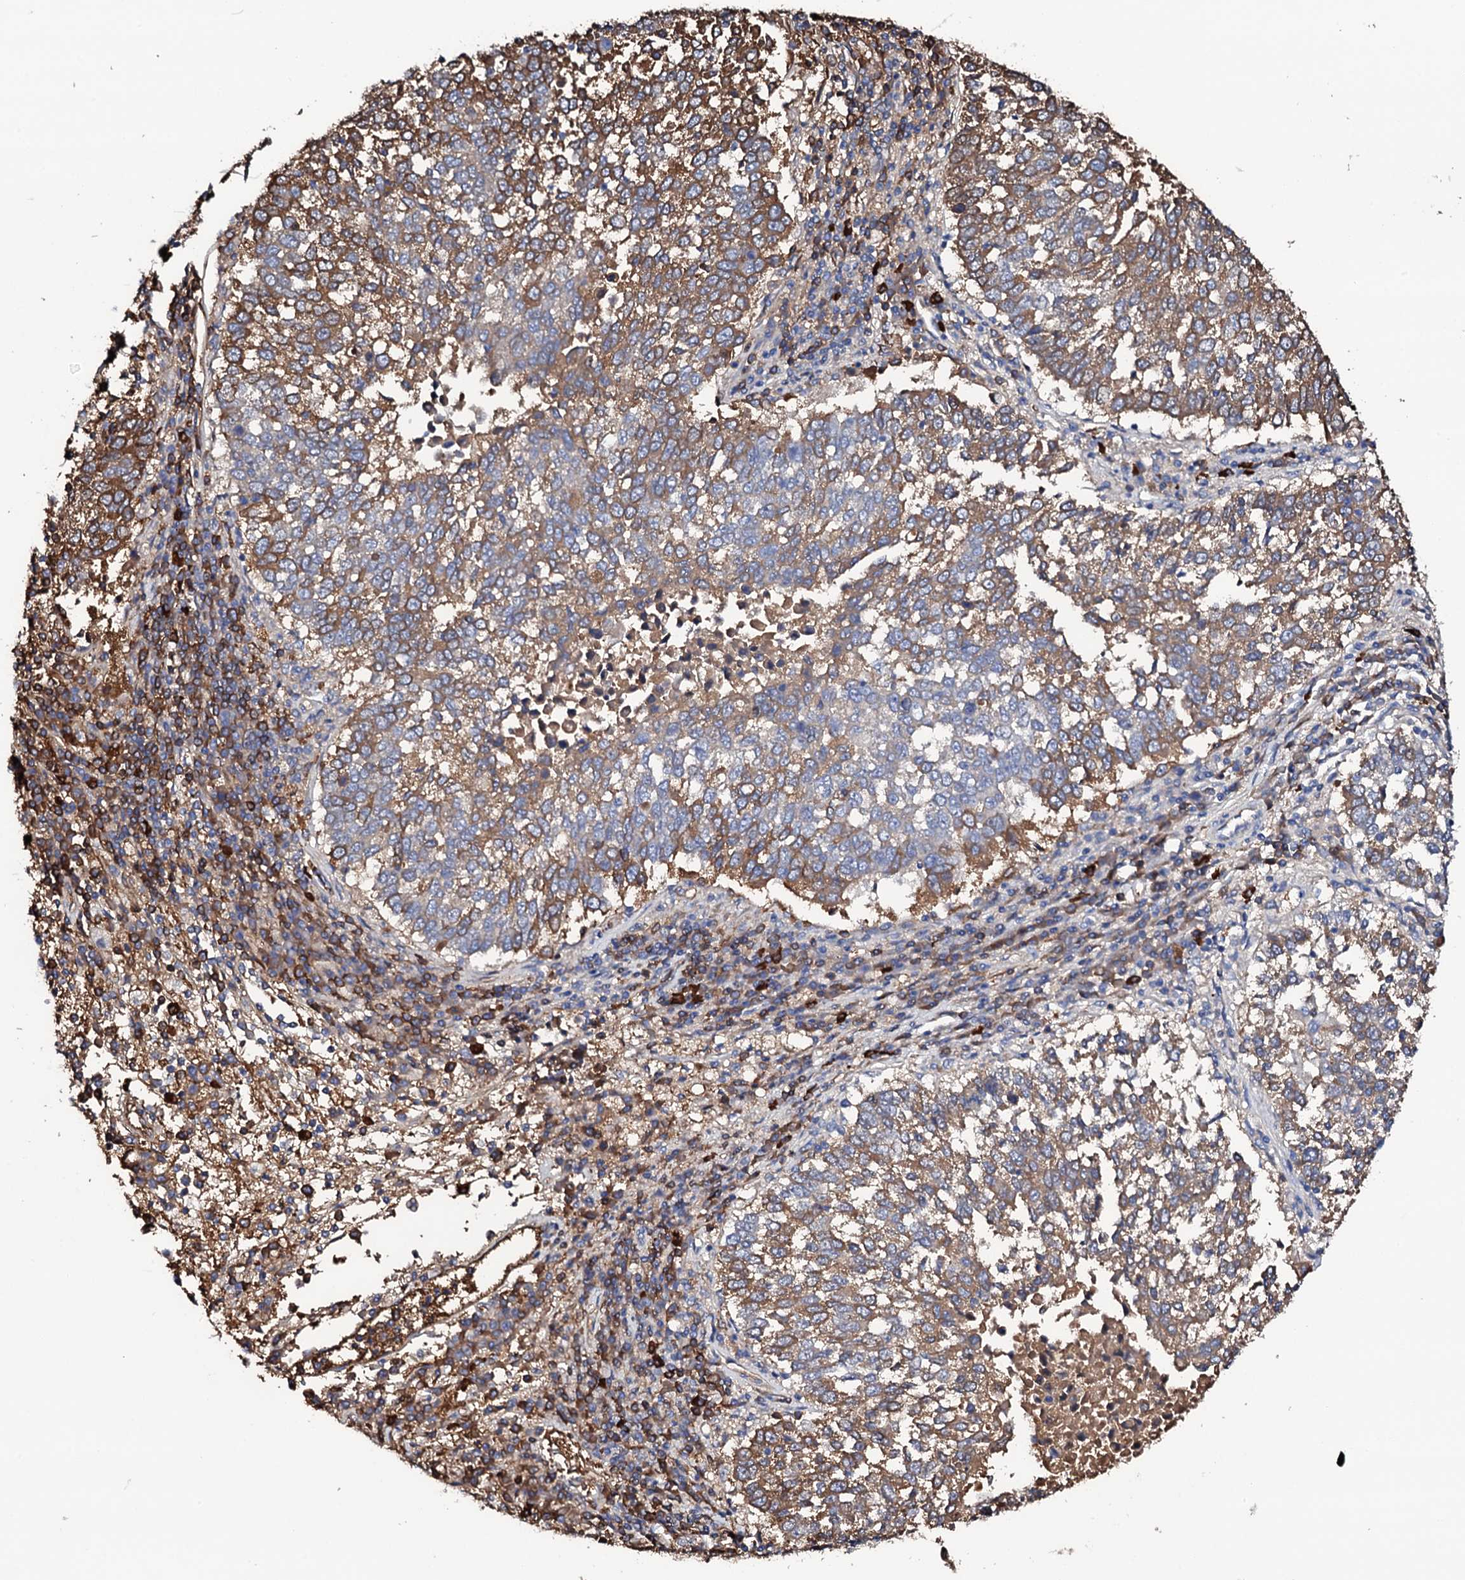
{"staining": {"intensity": "moderate", "quantity": ">75%", "location": "cytoplasmic/membranous"}, "tissue": "lung cancer", "cell_type": "Tumor cells", "image_type": "cancer", "snomed": [{"axis": "morphology", "description": "Squamous cell carcinoma, NOS"}, {"axis": "topography", "description": "Lung"}], "caption": "A histopathology image showing moderate cytoplasmic/membranous staining in approximately >75% of tumor cells in lung cancer (squamous cell carcinoma), as visualized by brown immunohistochemical staining.", "gene": "TCAF2", "patient": {"sex": "male", "age": 73}}